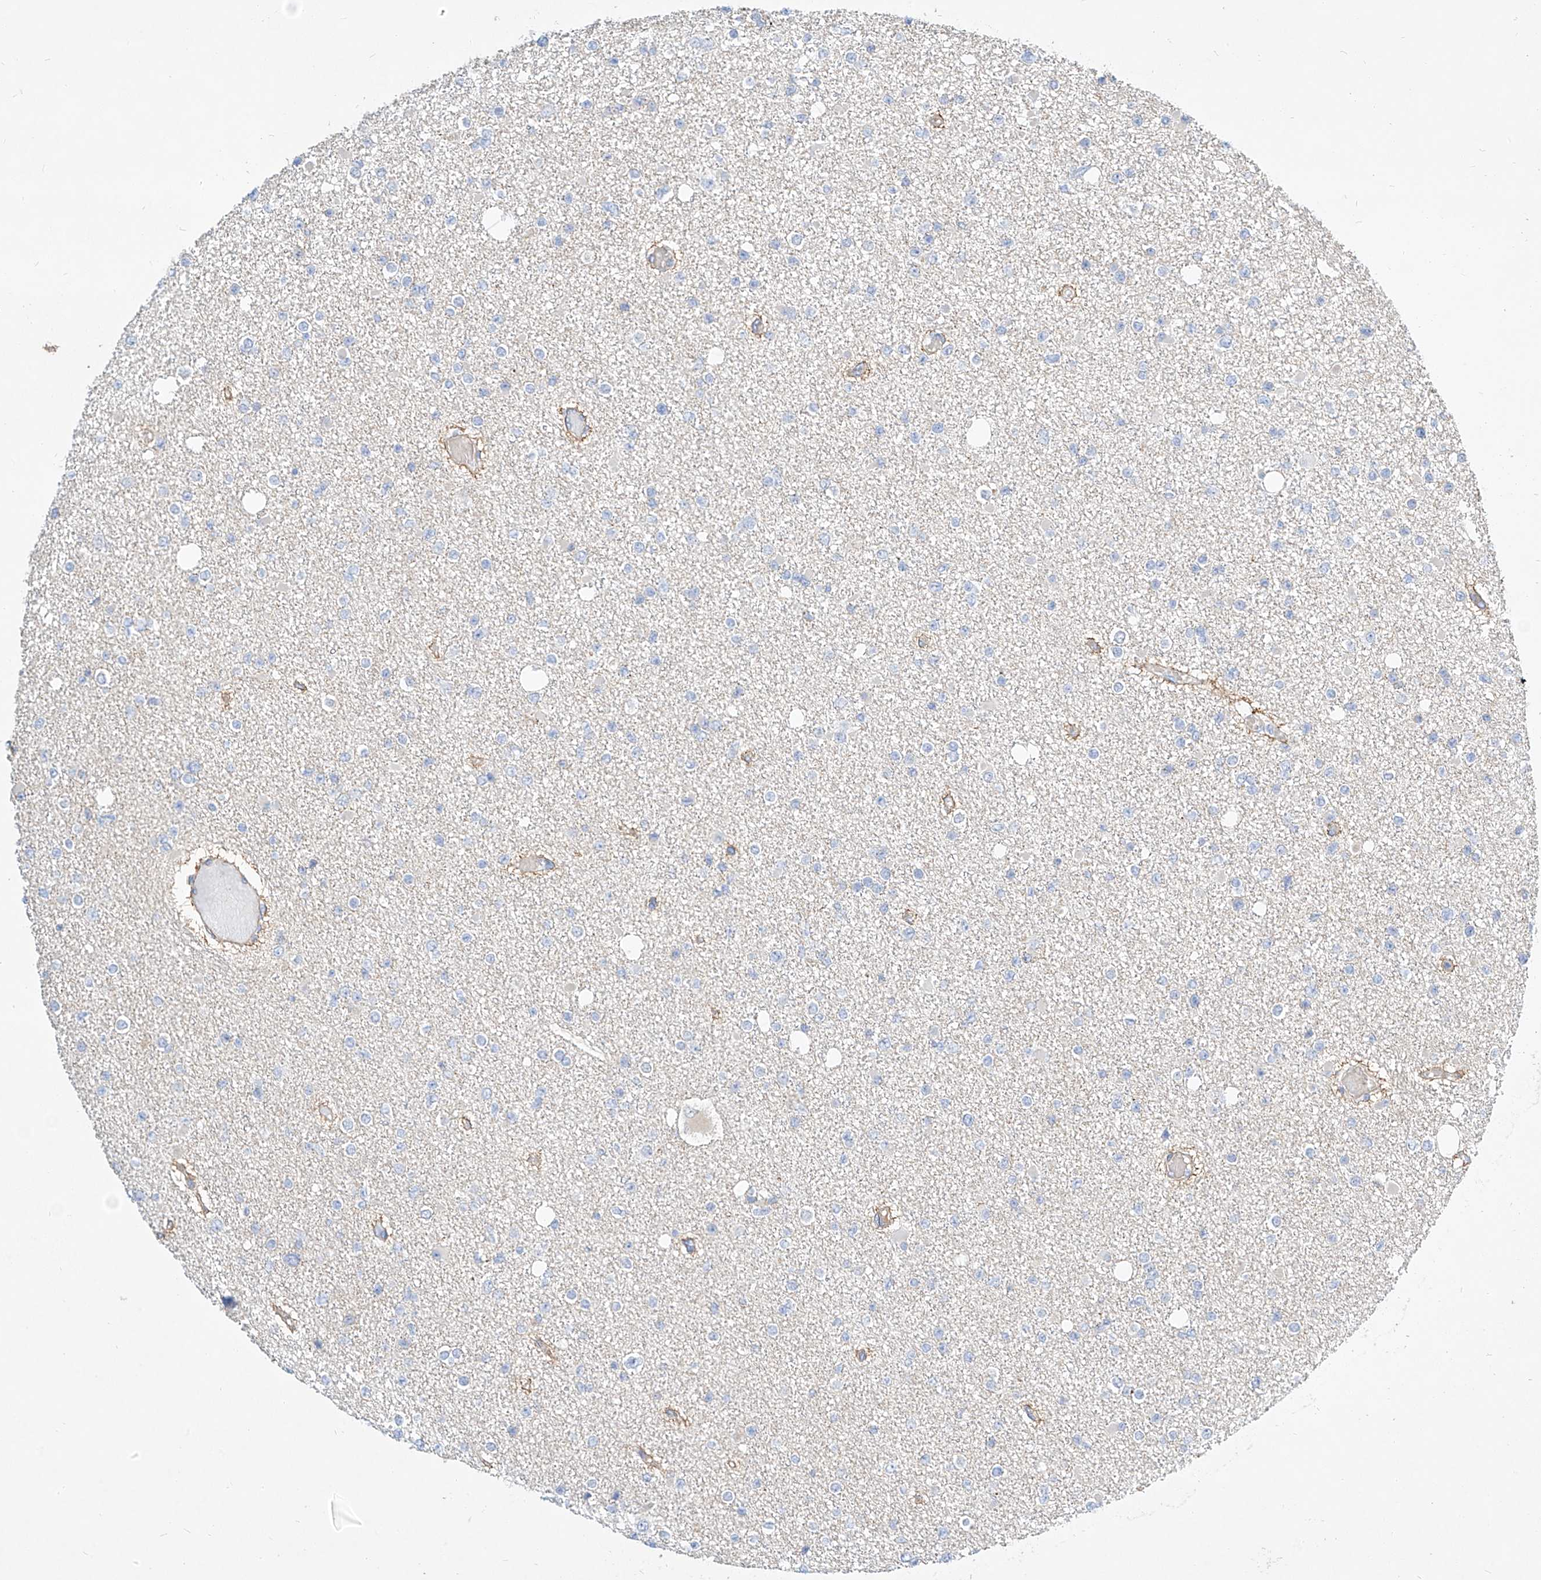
{"staining": {"intensity": "negative", "quantity": "none", "location": "none"}, "tissue": "glioma", "cell_type": "Tumor cells", "image_type": "cancer", "snomed": [{"axis": "morphology", "description": "Glioma, malignant, Low grade"}, {"axis": "topography", "description": "Brain"}], "caption": "An immunohistochemistry (IHC) image of malignant glioma (low-grade) is shown. There is no staining in tumor cells of malignant glioma (low-grade).", "gene": "KCNH5", "patient": {"sex": "female", "age": 22}}